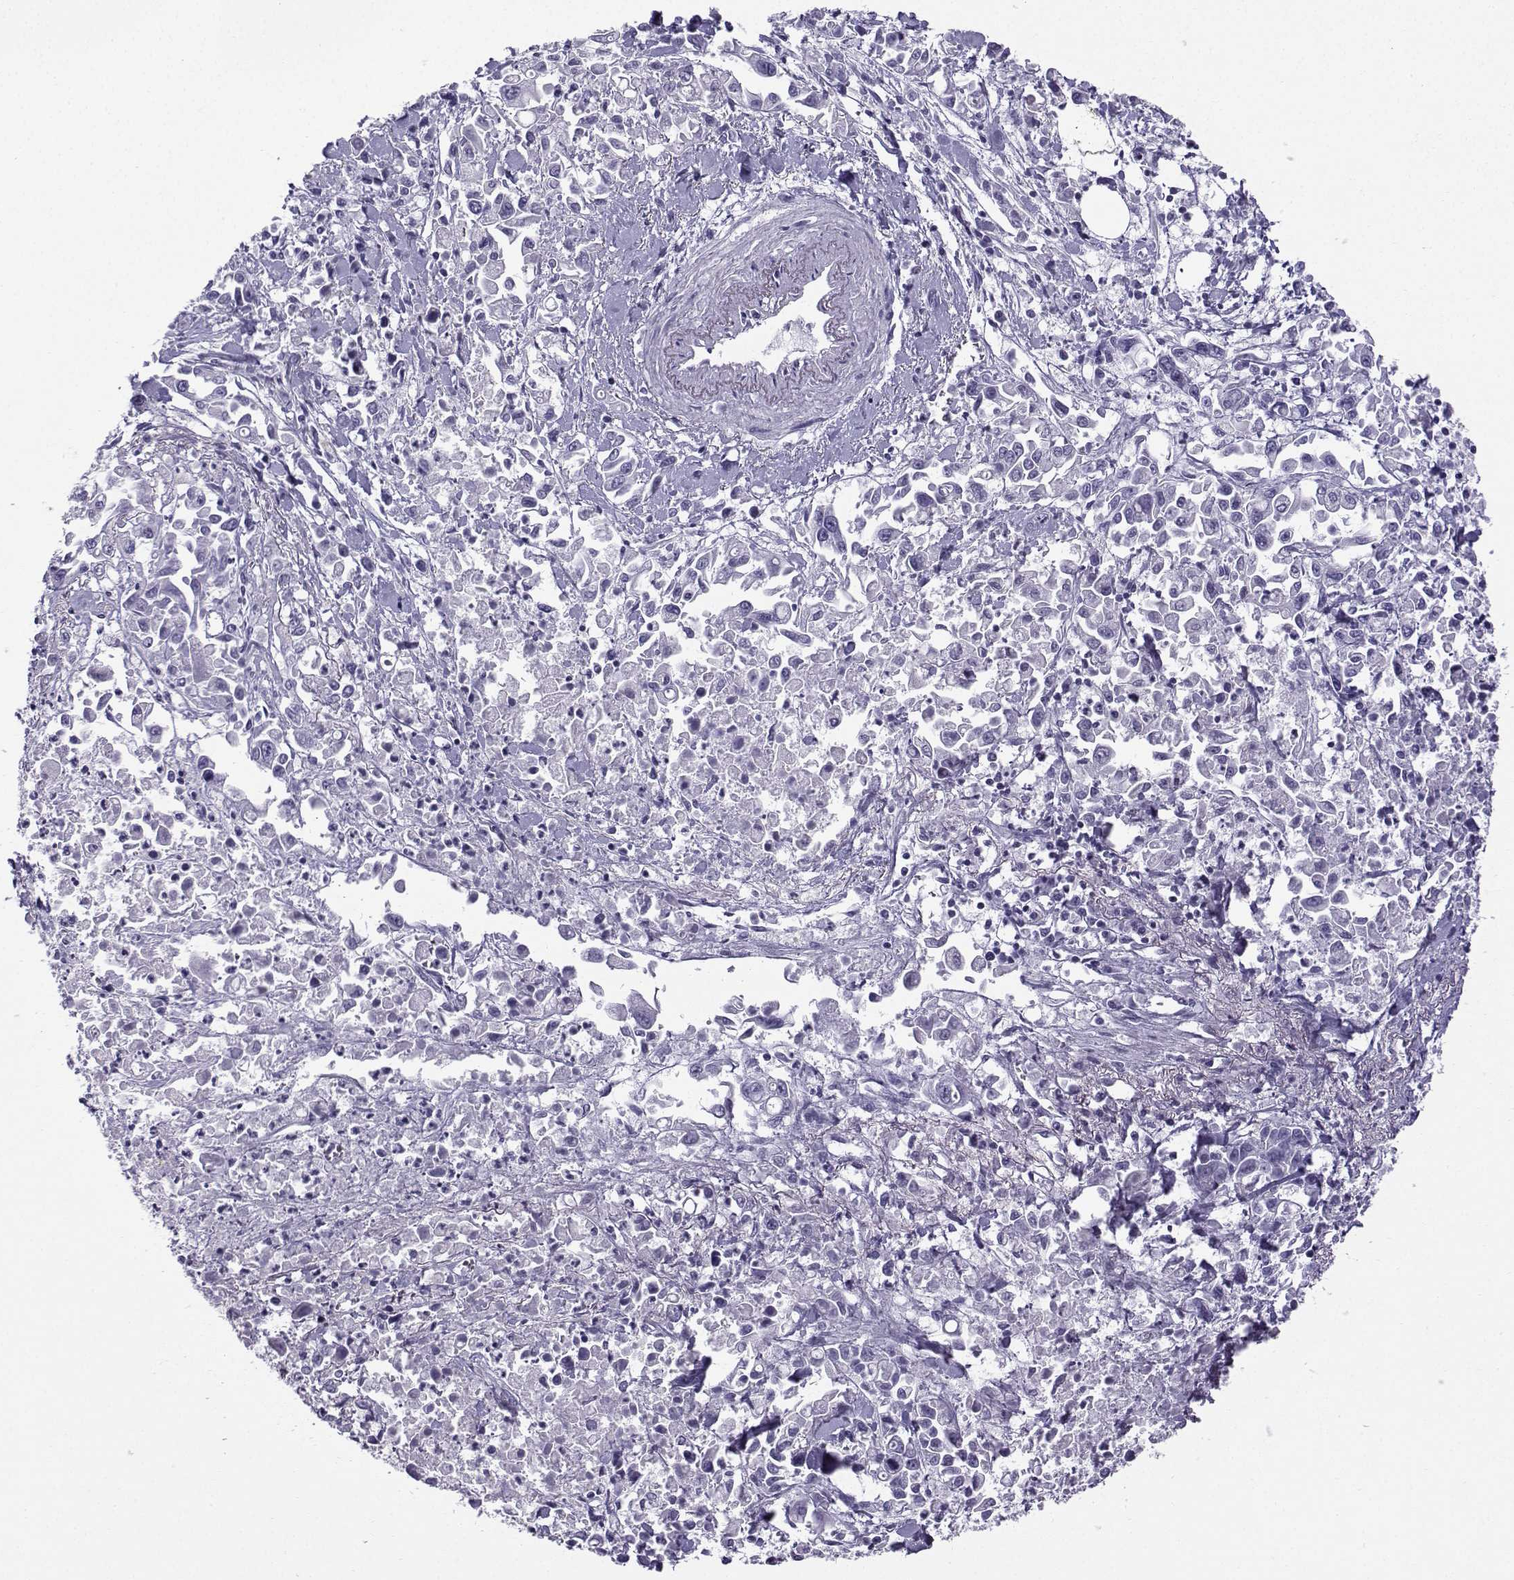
{"staining": {"intensity": "negative", "quantity": "none", "location": "none"}, "tissue": "pancreatic cancer", "cell_type": "Tumor cells", "image_type": "cancer", "snomed": [{"axis": "morphology", "description": "Adenocarcinoma, NOS"}, {"axis": "topography", "description": "Pancreas"}], "caption": "A micrograph of pancreatic cancer (adenocarcinoma) stained for a protein displays no brown staining in tumor cells.", "gene": "ZBTB8B", "patient": {"sex": "female", "age": 83}}